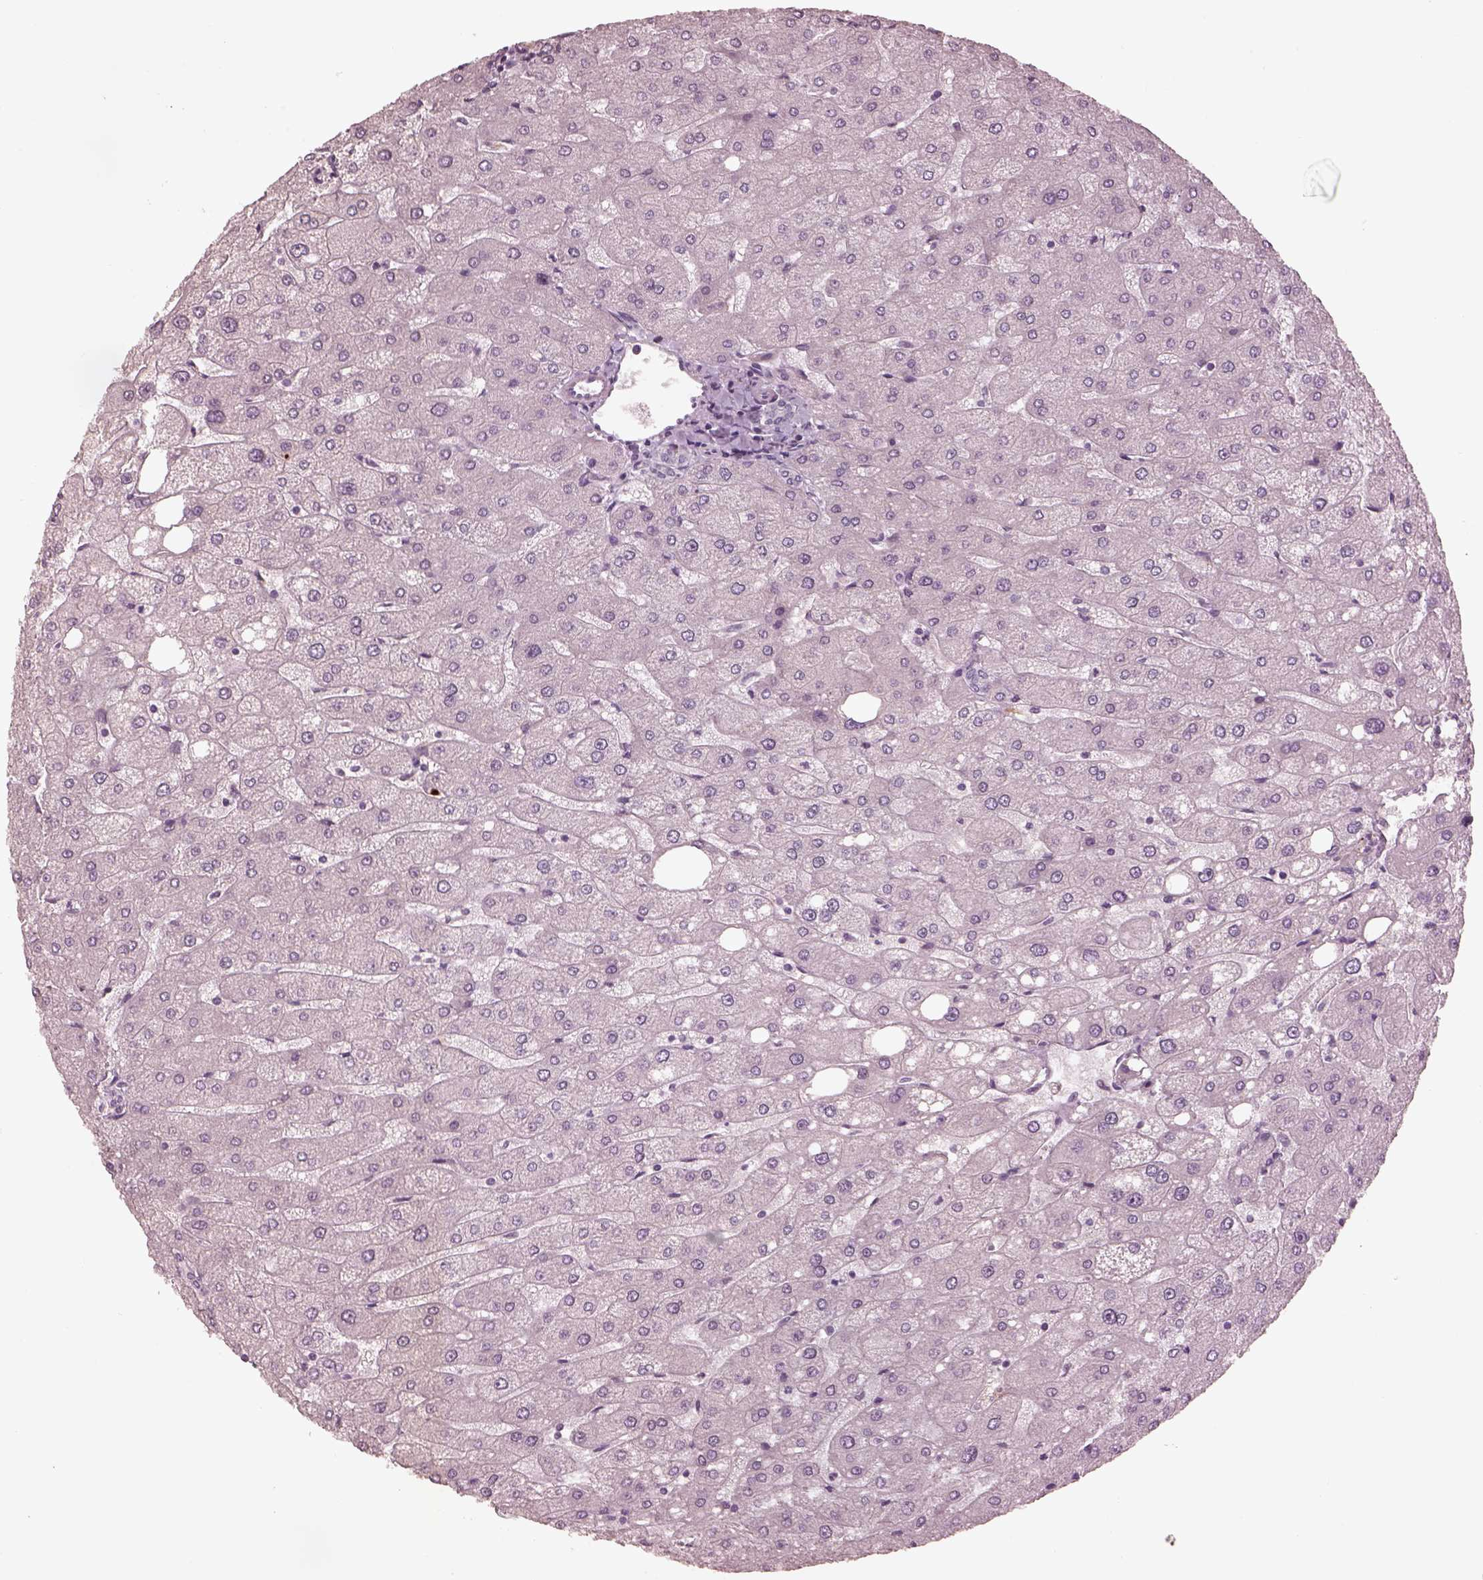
{"staining": {"intensity": "negative", "quantity": "none", "location": "none"}, "tissue": "liver", "cell_type": "Cholangiocytes", "image_type": "normal", "snomed": [{"axis": "morphology", "description": "Normal tissue, NOS"}, {"axis": "topography", "description": "Liver"}], "caption": "A high-resolution histopathology image shows immunohistochemistry (IHC) staining of normal liver, which reveals no significant staining in cholangiocytes.", "gene": "KCNA2", "patient": {"sex": "male", "age": 67}}